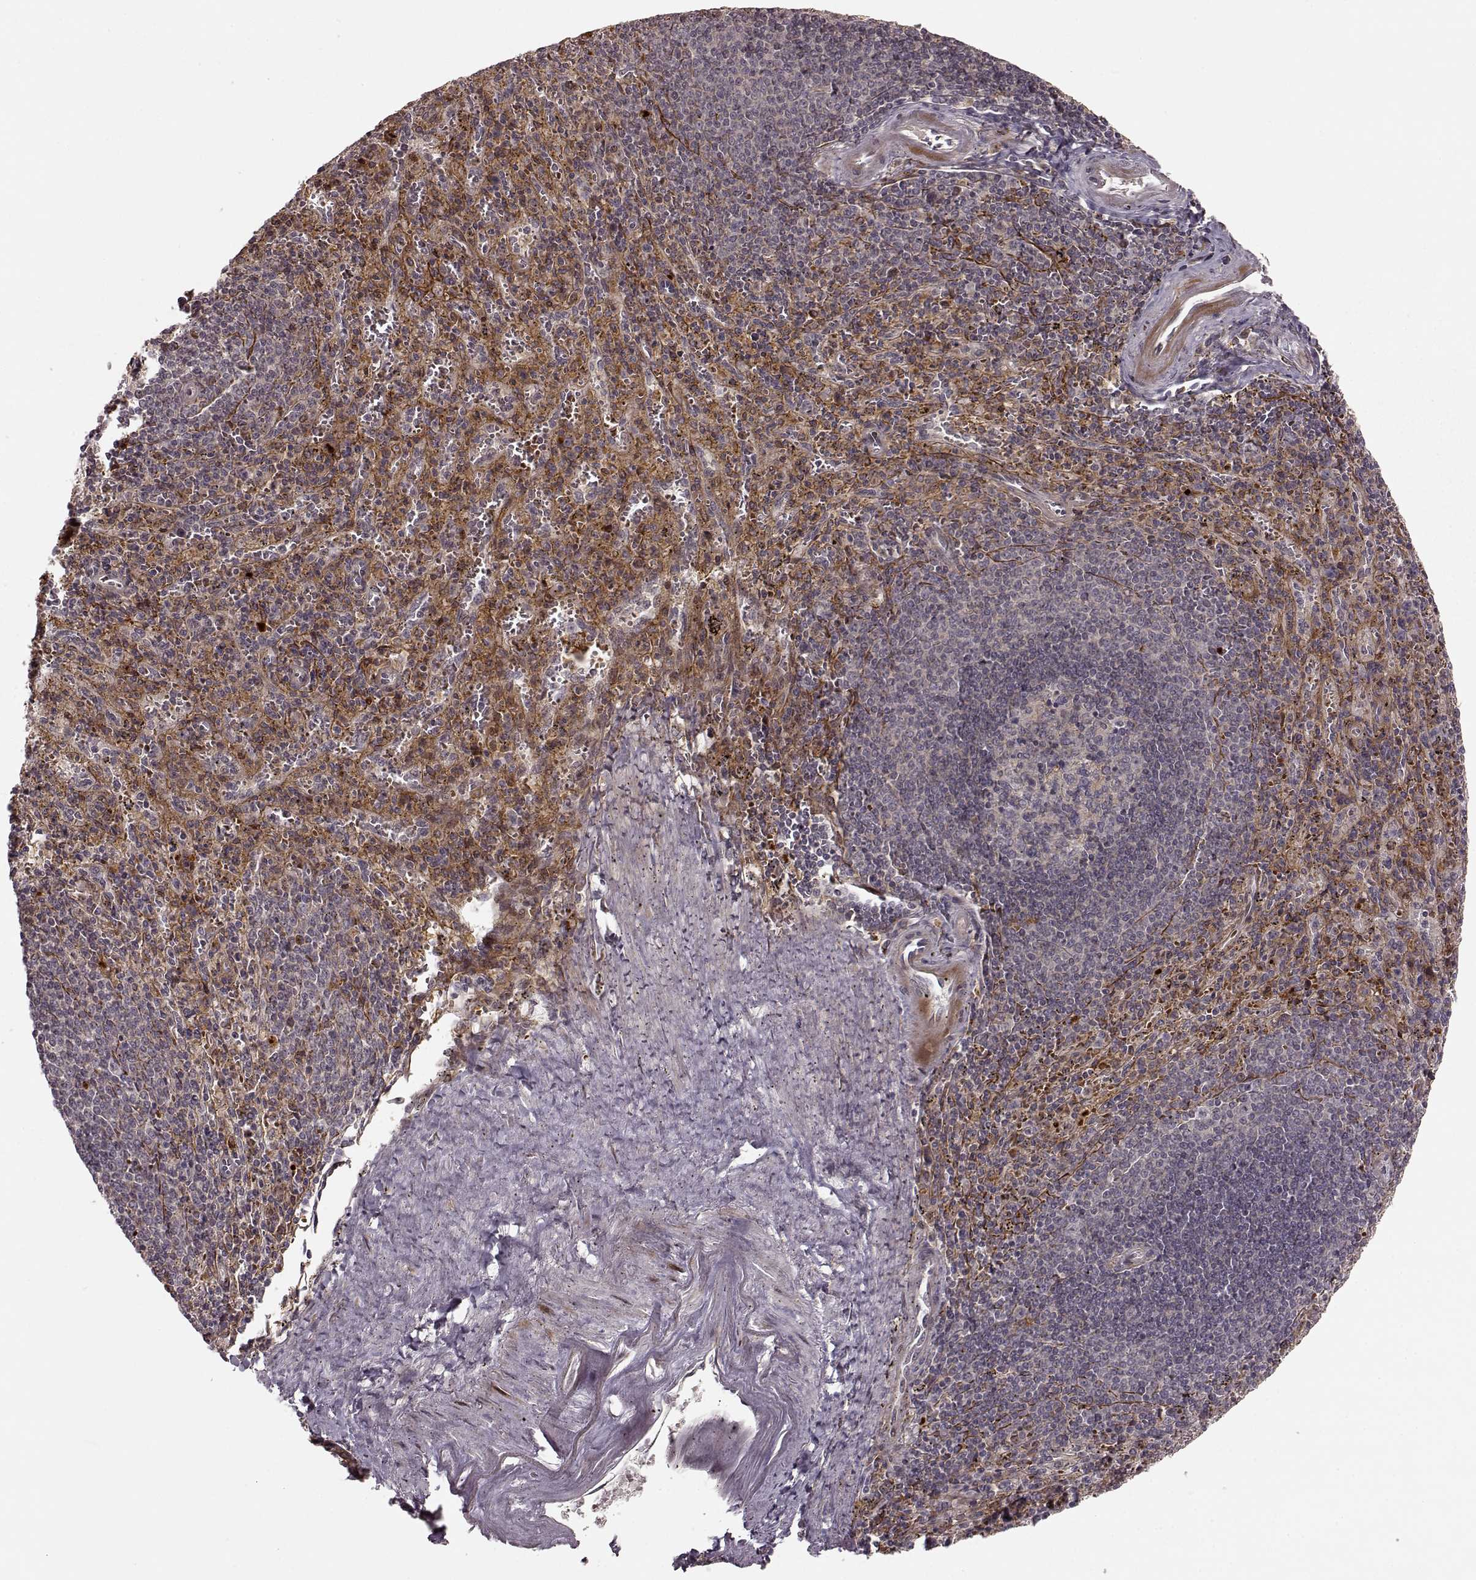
{"staining": {"intensity": "moderate", "quantity": "<25%", "location": "cytoplasmic/membranous"}, "tissue": "spleen", "cell_type": "Cells in red pulp", "image_type": "normal", "snomed": [{"axis": "morphology", "description": "Normal tissue, NOS"}, {"axis": "topography", "description": "Spleen"}], "caption": "This is a micrograph of immunohistochemistry staining of benign spleen, which shows moderate positivity in the cytoplasmic/membranous of cells in red pulp.", "gene": "SLC12A9", "patient": {"sex": "male", "age": 57}}